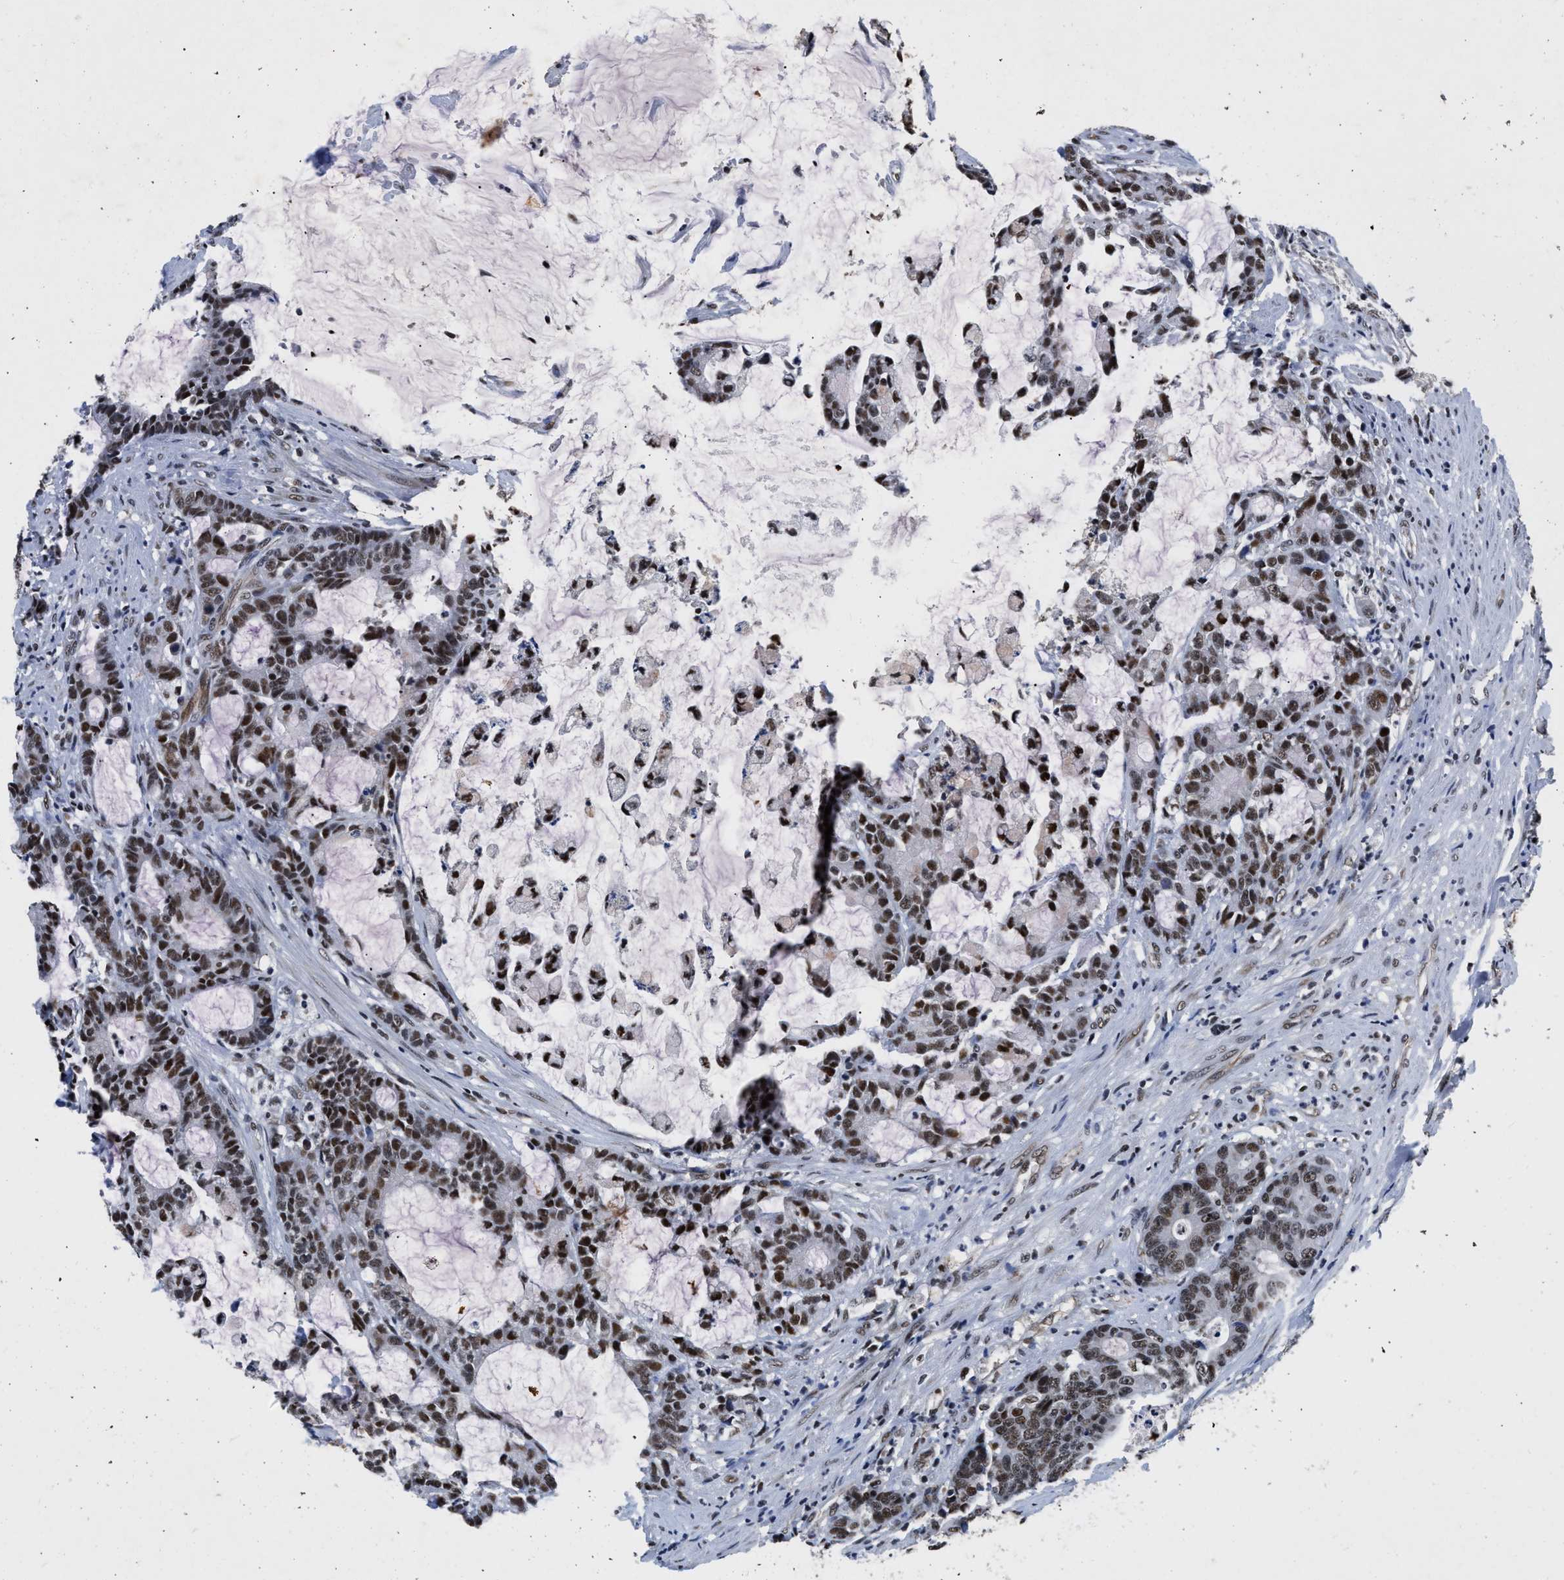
{"staining": {"intensity": "moderate", "quantity": ">75%", "location": "nuclear"}, "tissue": "colorectal cancer", "cell_type": "Tumor cells", "image_type": "cancer", "snomed": [{"axis": "morphology", "description": "Adenocarcinoma, NOS"}, {"axis": "topography", "description": "Colon"}], "caption": "Protein staining displays moderate nuclear staining in about >75% of tumor cells in colorectal cancer.", "gene": "CCNE1", "patient": {"sex": "female", "age": 84}}